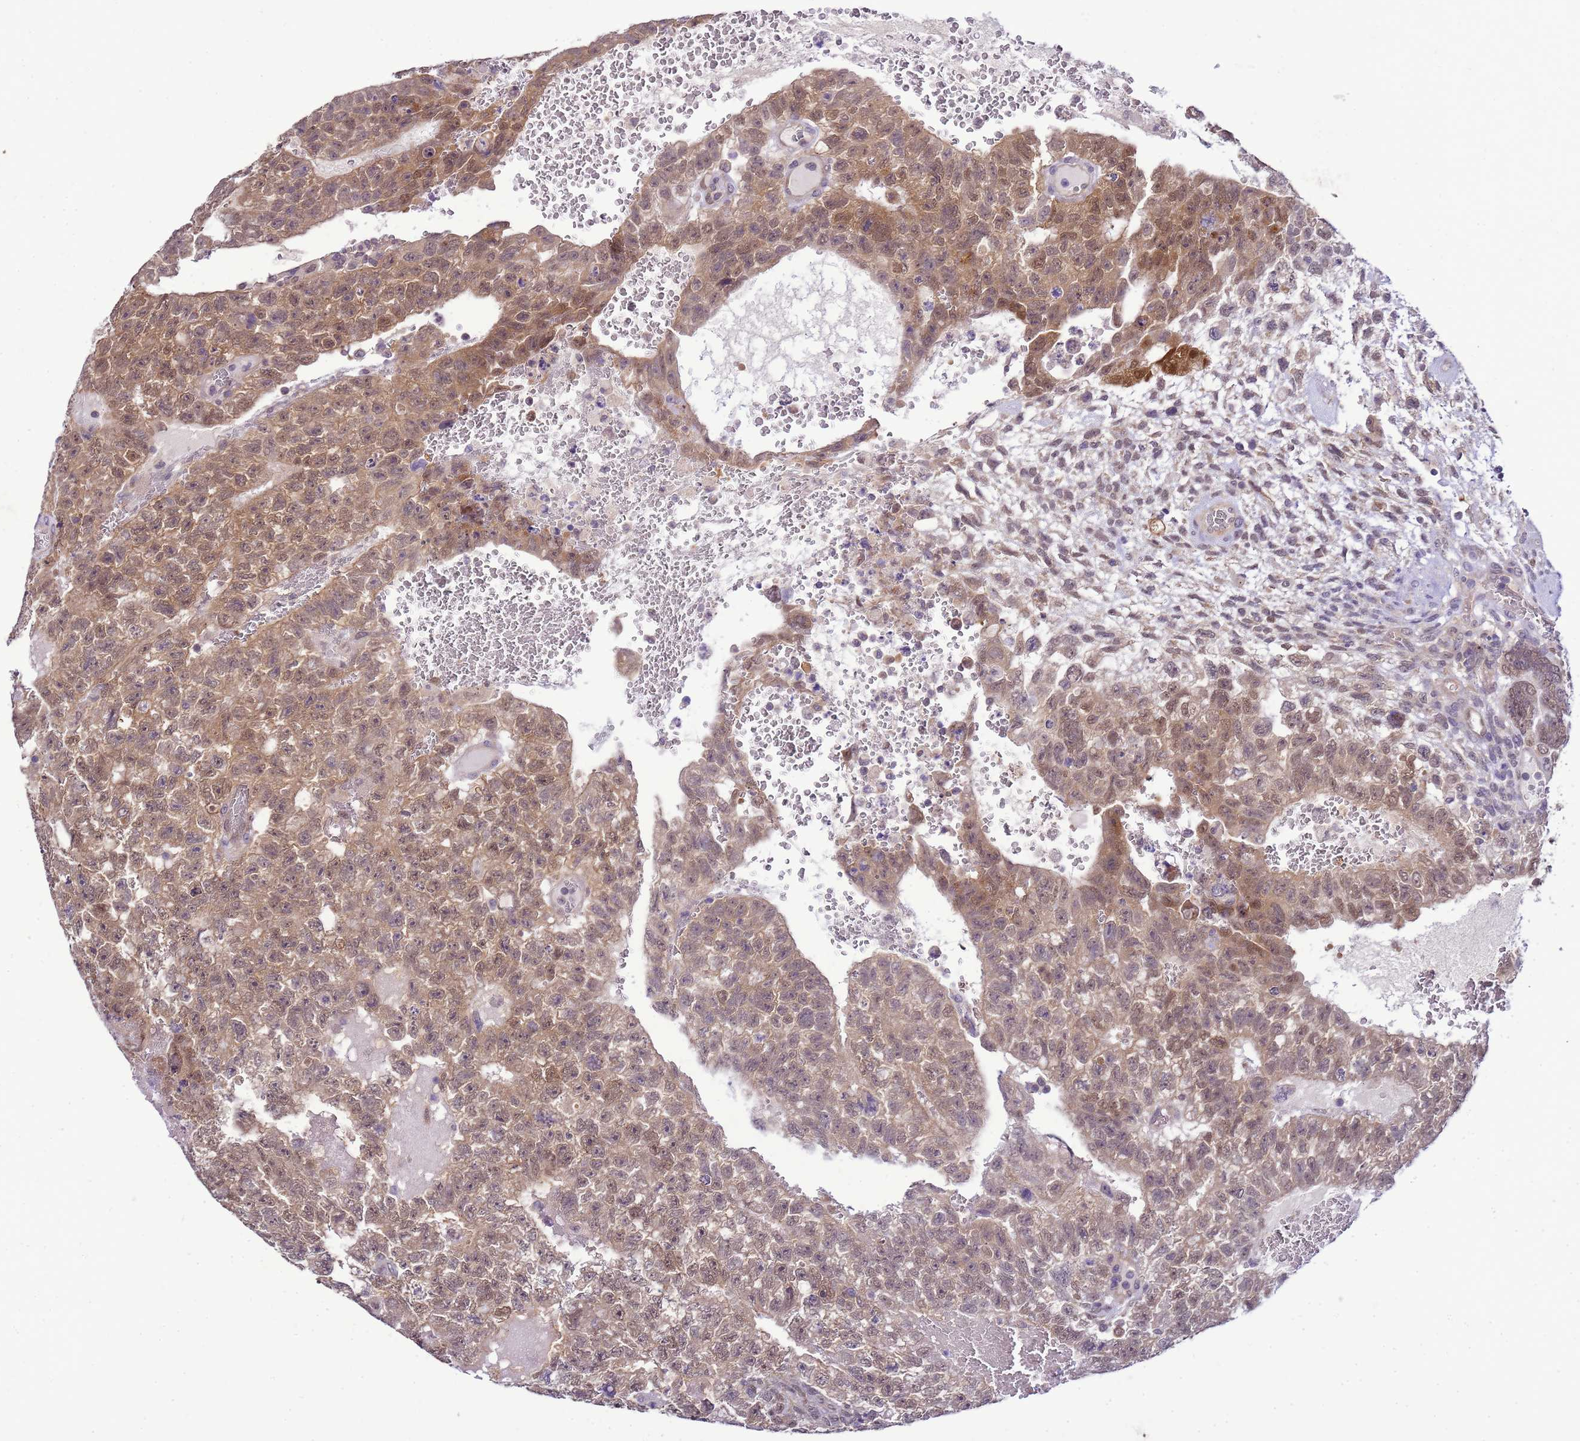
{"staining": {"intensity": "moderate", "quantity": ">75%", "location": "cytoplasmic/membranous,nuclear"}, "tissue": "testis cancer", "cell_type": "Tumor cells", "image_type": "cancer", "snomed": [{"axis": "morphology", "description": "Carcinoma, Embryonal, NOS"}, {"axis": "topography", "description": "Testis"}], "caption": "Tumor cells demonstrate medium levels of moderate cytoplasmic/membranous and nuclear positivity in approximately >75% of cells in testis cancer (embryonal carcinoma). (brown staining indicates protein expression, while blue staining denotes nuclei).", "gene": "DDI2", "patient": {"sex": "male", "age": 26}}